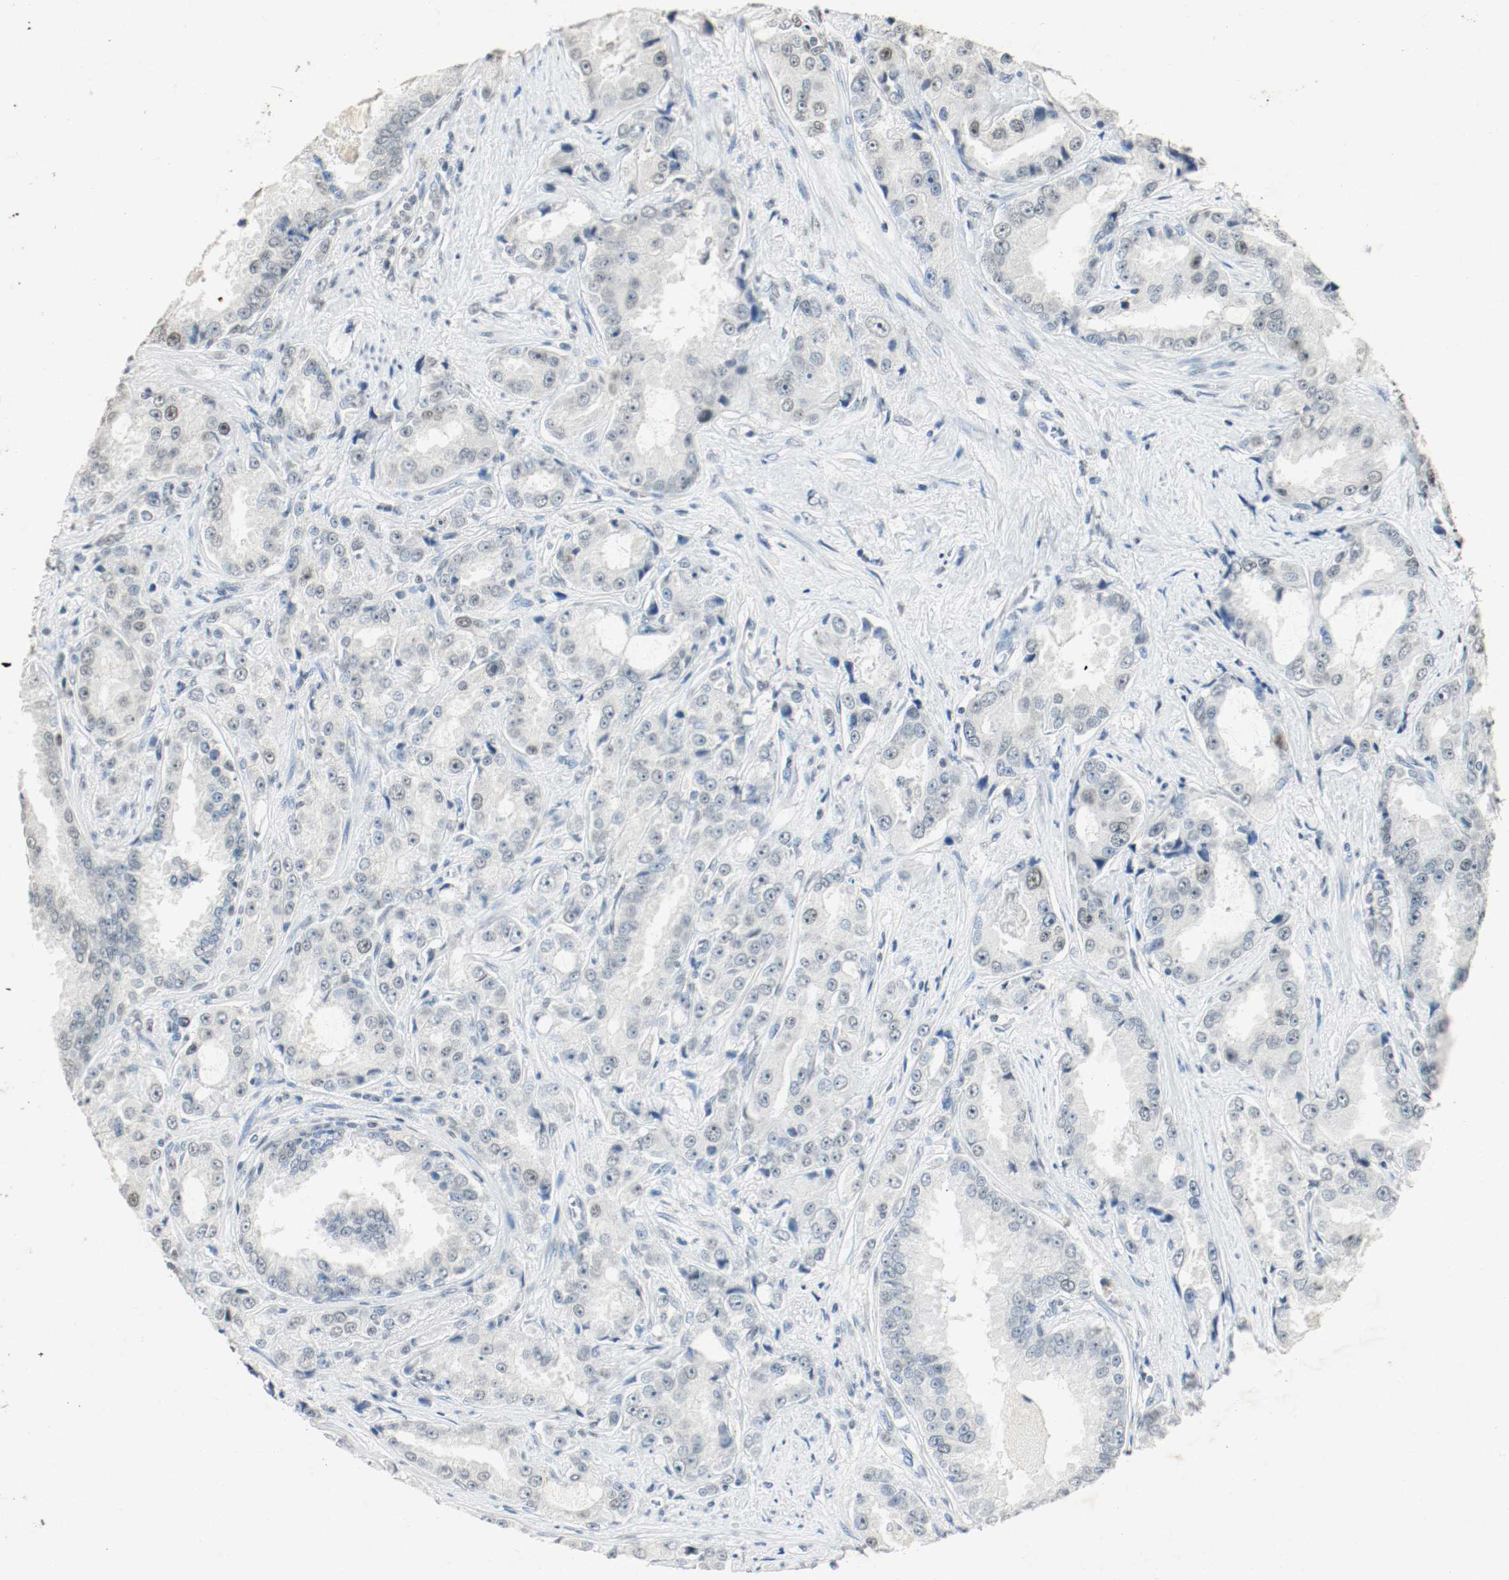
{"staining": {"intensity": "negative", "quantity": "none", "location": "none"}, "tissue": "prostate cancer", "cell_type": "Tumor cells", "image_type": "cancer", "snomed": [{"axis": "morphology", "description": "Adenocarcinoma, High grade"}, {"axis": "topography", "description": "Prostate"}], "caption": "This is an immunohistochemistry (IHC) image of prostate adenocarcinoma (high-grade). There is no staining in tumor cells.", "gene": "DNMT1", "patient": {"sex": "male", "age": 73}}